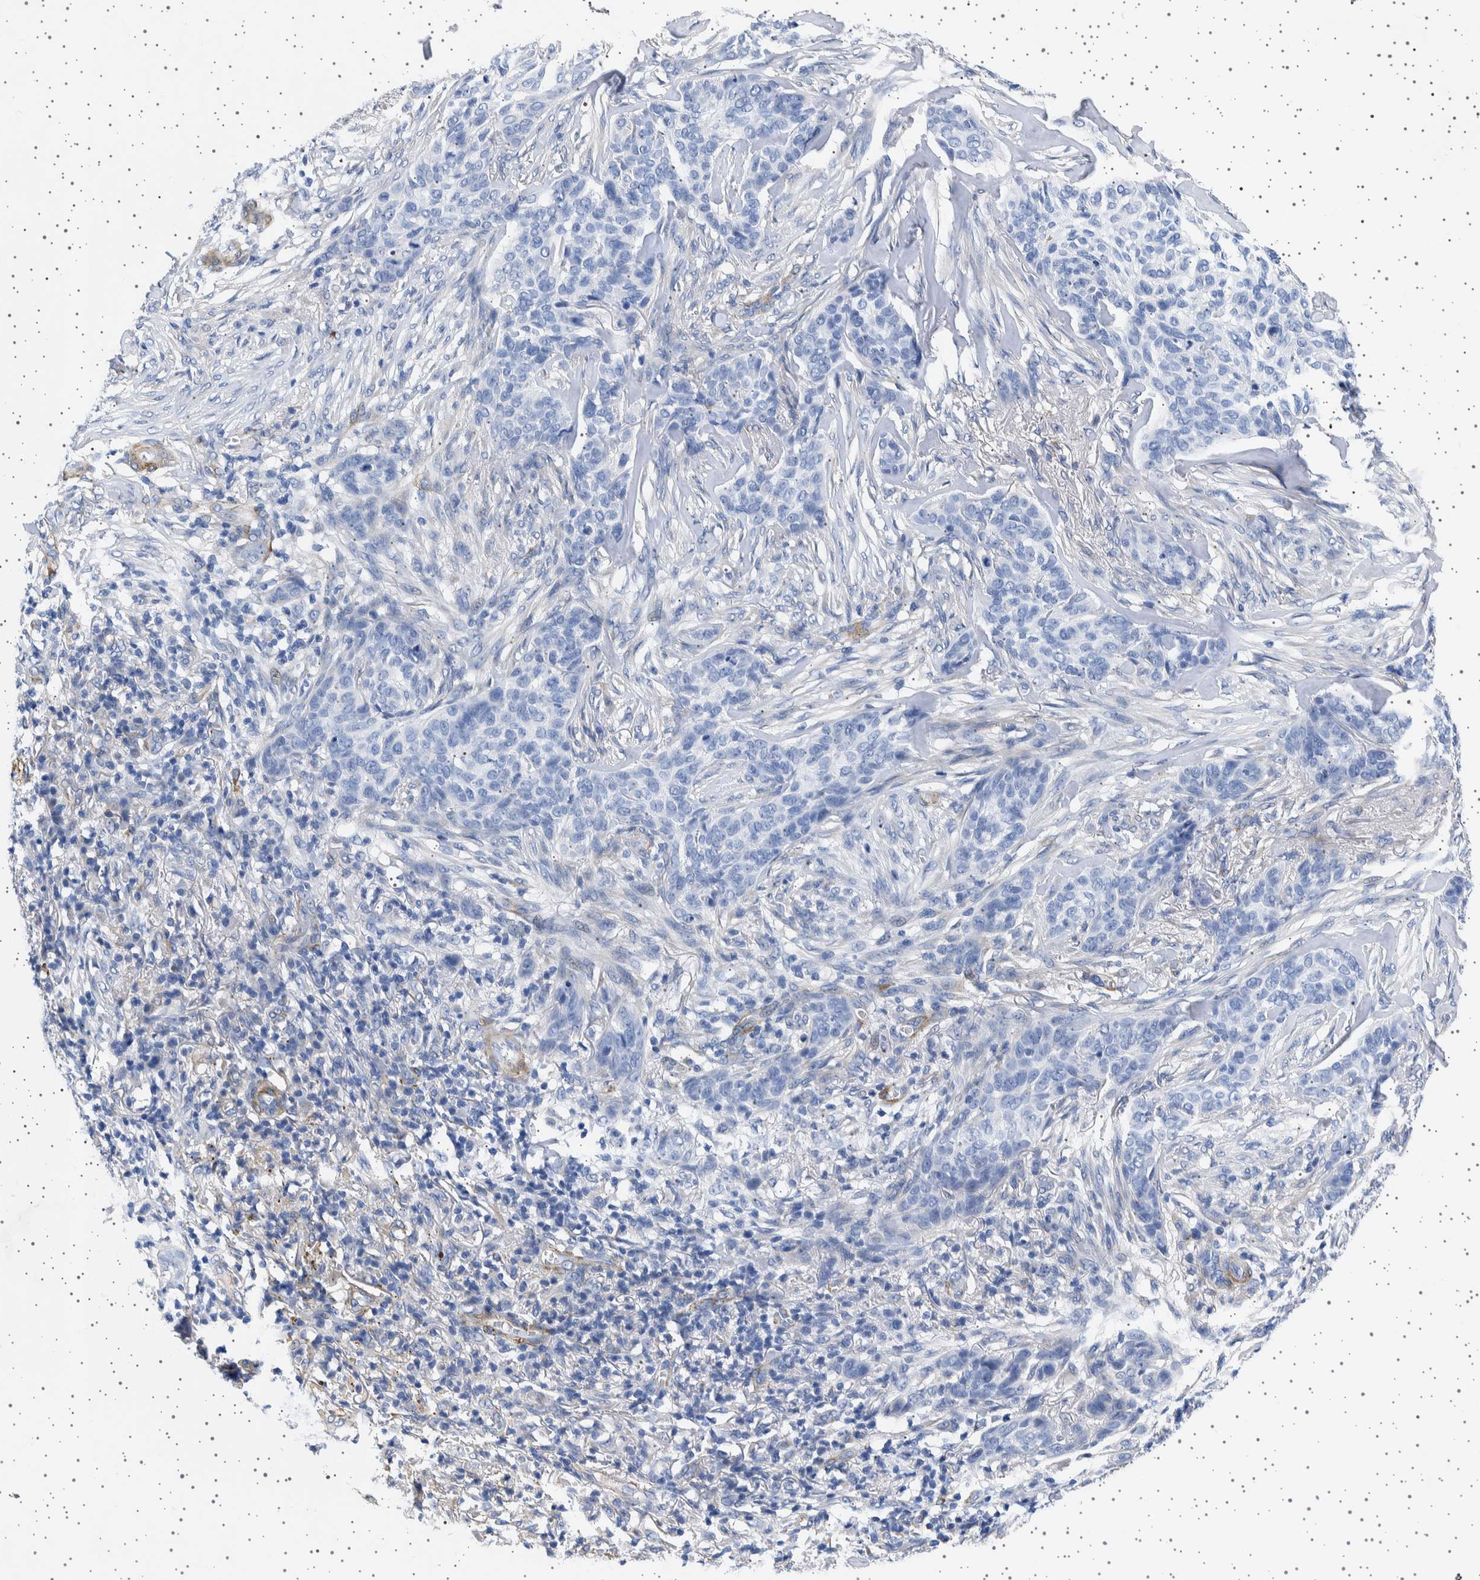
{"staining": {"intensity": "negative", "quantity": "none", "location": "none"}, "tissue": "skin cancer", "cell_type": "Tumor cells", "image_type": "cancer", "snomed": [{"axis": "morphology", "description": "Basal cell carcinoma"}, {"axis": "topography", "description": "Skin"}], "caption": "Immunohistochemical staining of human skin cancer (basal cell carcinoma) demonstrates no significant staining in tumor cells.", "gene": "SEPTIN4", "patient": {"sex": "male", "age": 85}}